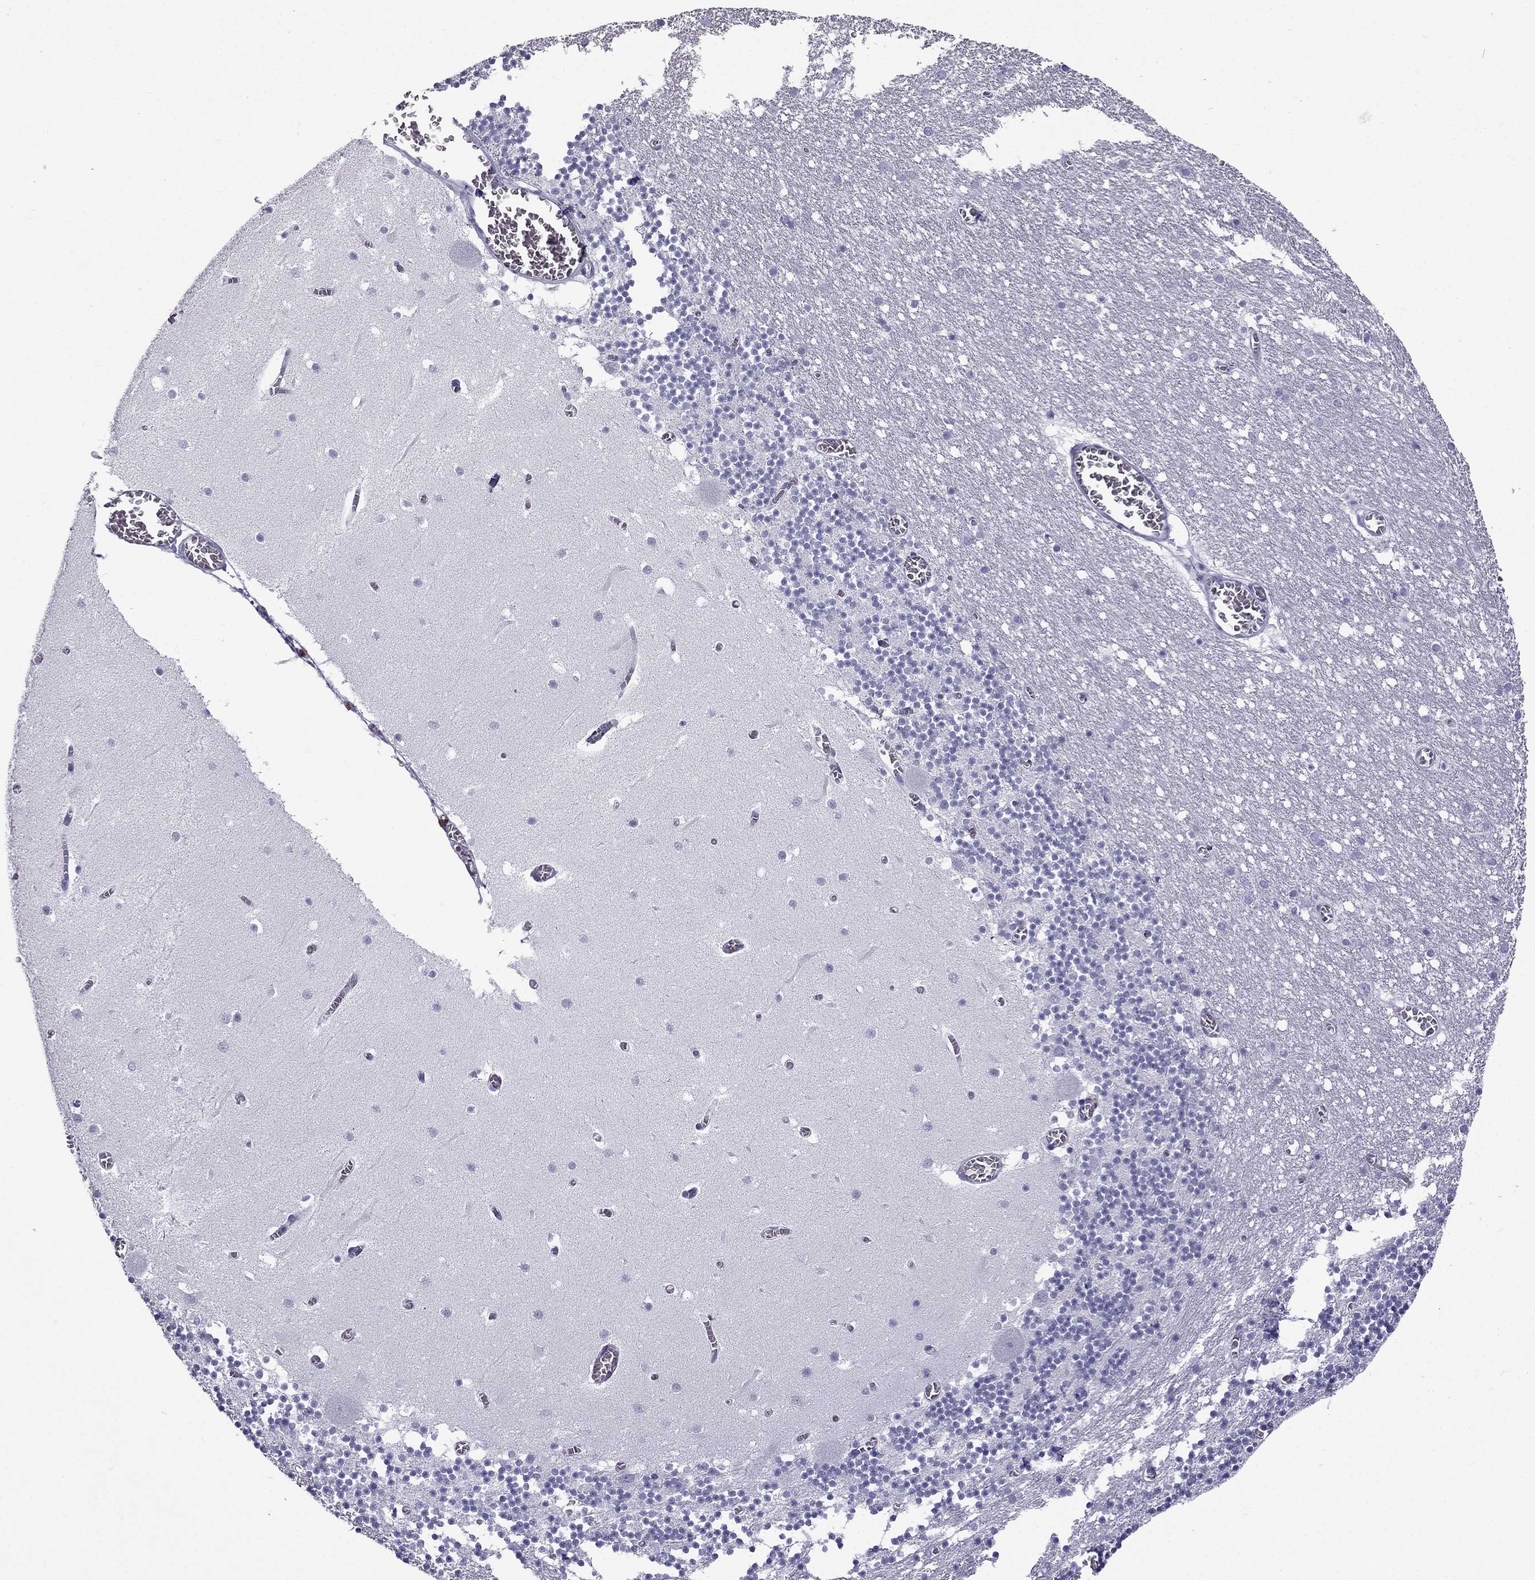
{"staining": {"intensity": "negative", "quantity": "none", "location": "none"}, "tissue": "cerebellum", "cell_type": "Cells in granular layer", "image_type": "normal", "snomed": [{"axis": "morphology", "description": "Normal tissue, NOS"}, {"axis": "topography", "description": "Cerebellum"}], "caption": "This is an immunohistochemistry (IHC) image of normal human cerebellum. There is no positivity in cells in granular layer.", "gene": "GJA8", "patient": {"sex": "female", "age": 28}}